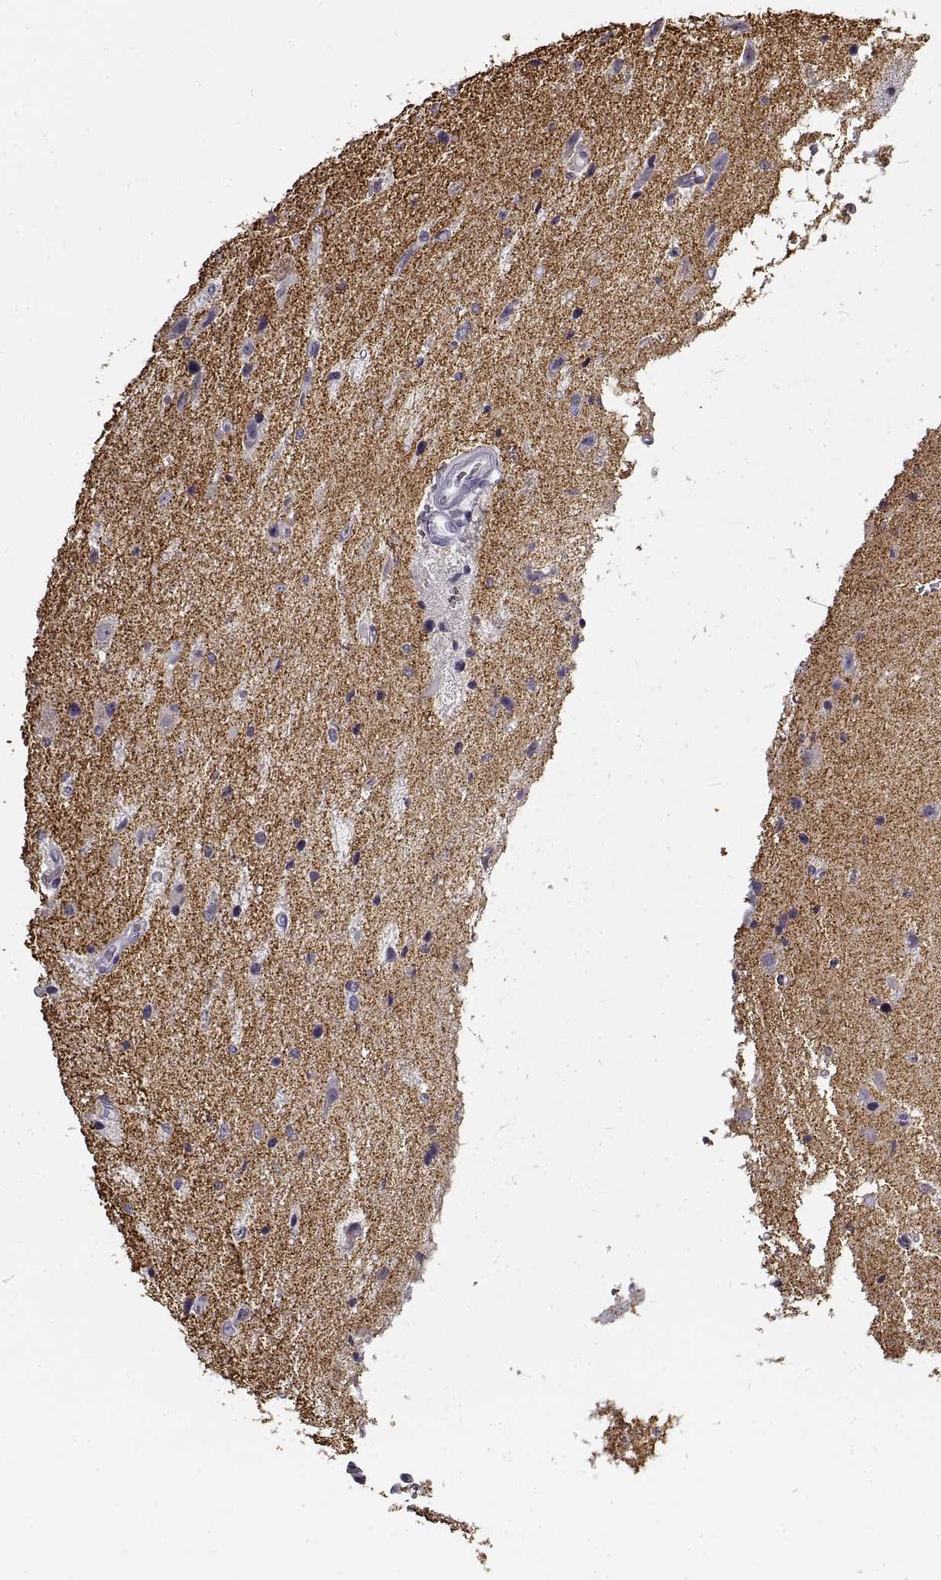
{"staining": {"intensity": "negative", "quantity": "none", "location": "none"}, "tissue": "glioma", "cell_type": "Tumor cells", "image_type": "cancer", "snomed": [{"axis": "morphology", "description": "Glioma, malignant, Low grade"}, {"axis": "topography", "description": "Brain"}], "caption": "There is no significant expression in tumor cells of glioma. (Brightfield microscopy of DAB (3,3'-diaminobenzidine) immunohistochemistry at high magnification).", "gene": "SNCA", "patient": {"sex": "female", "age": 32}}